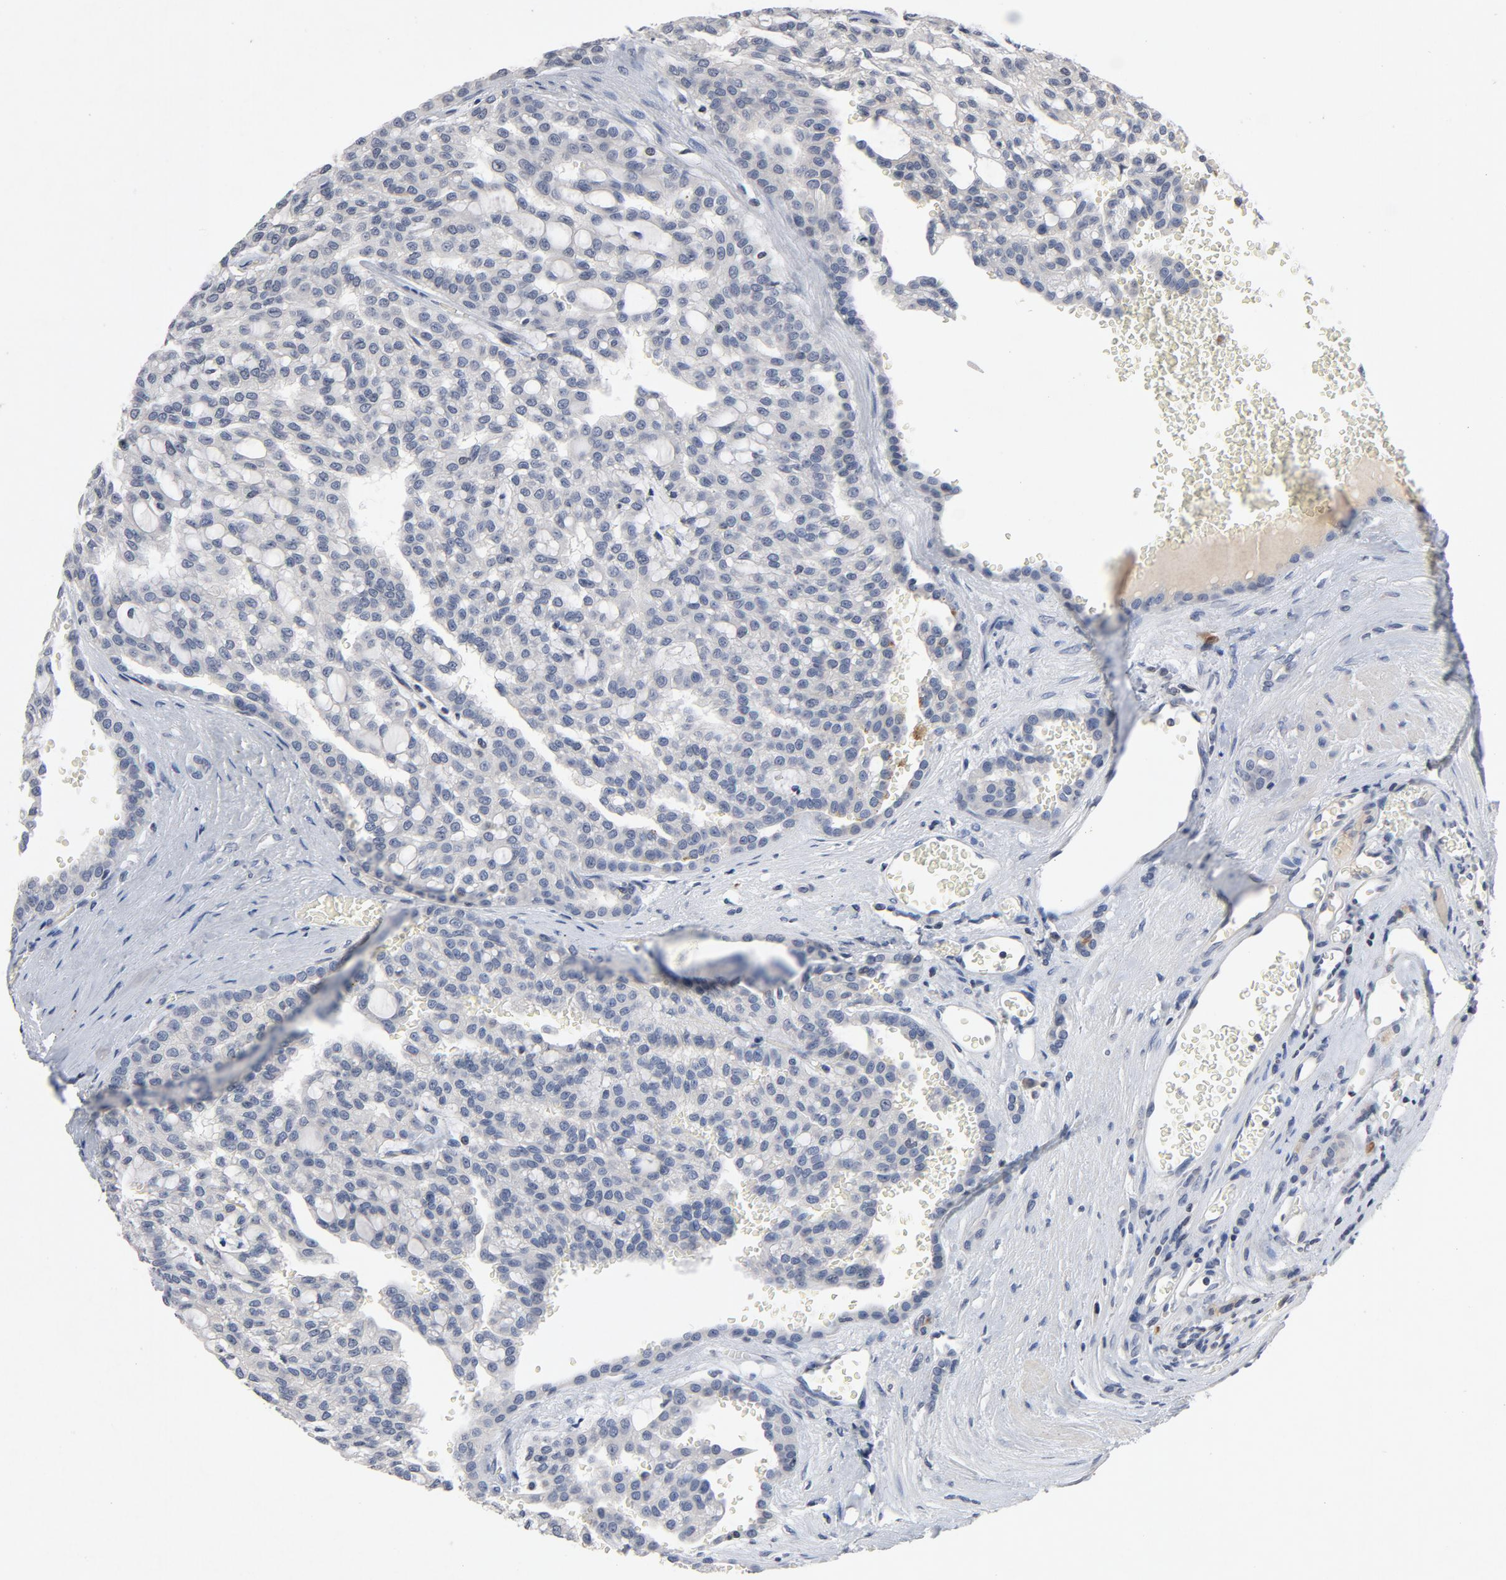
{"staining": {"intensity": "negative", "quantity": "none", "location": "none"}, "tissue": "renal cancer", "cell_type": "Tumor cells", "image_type": "cancer", "snomed": [{"axis": "morphology", "description": "Adenocarcinoma, NOS"}, {"axis": "topography", "description": "Kidney"}], "caption": "This is an IHC image of renal cancer. There is no expression in tumor cells.", "gene": "TCL1A", "patient": {"sex": "male", "age": 63}}